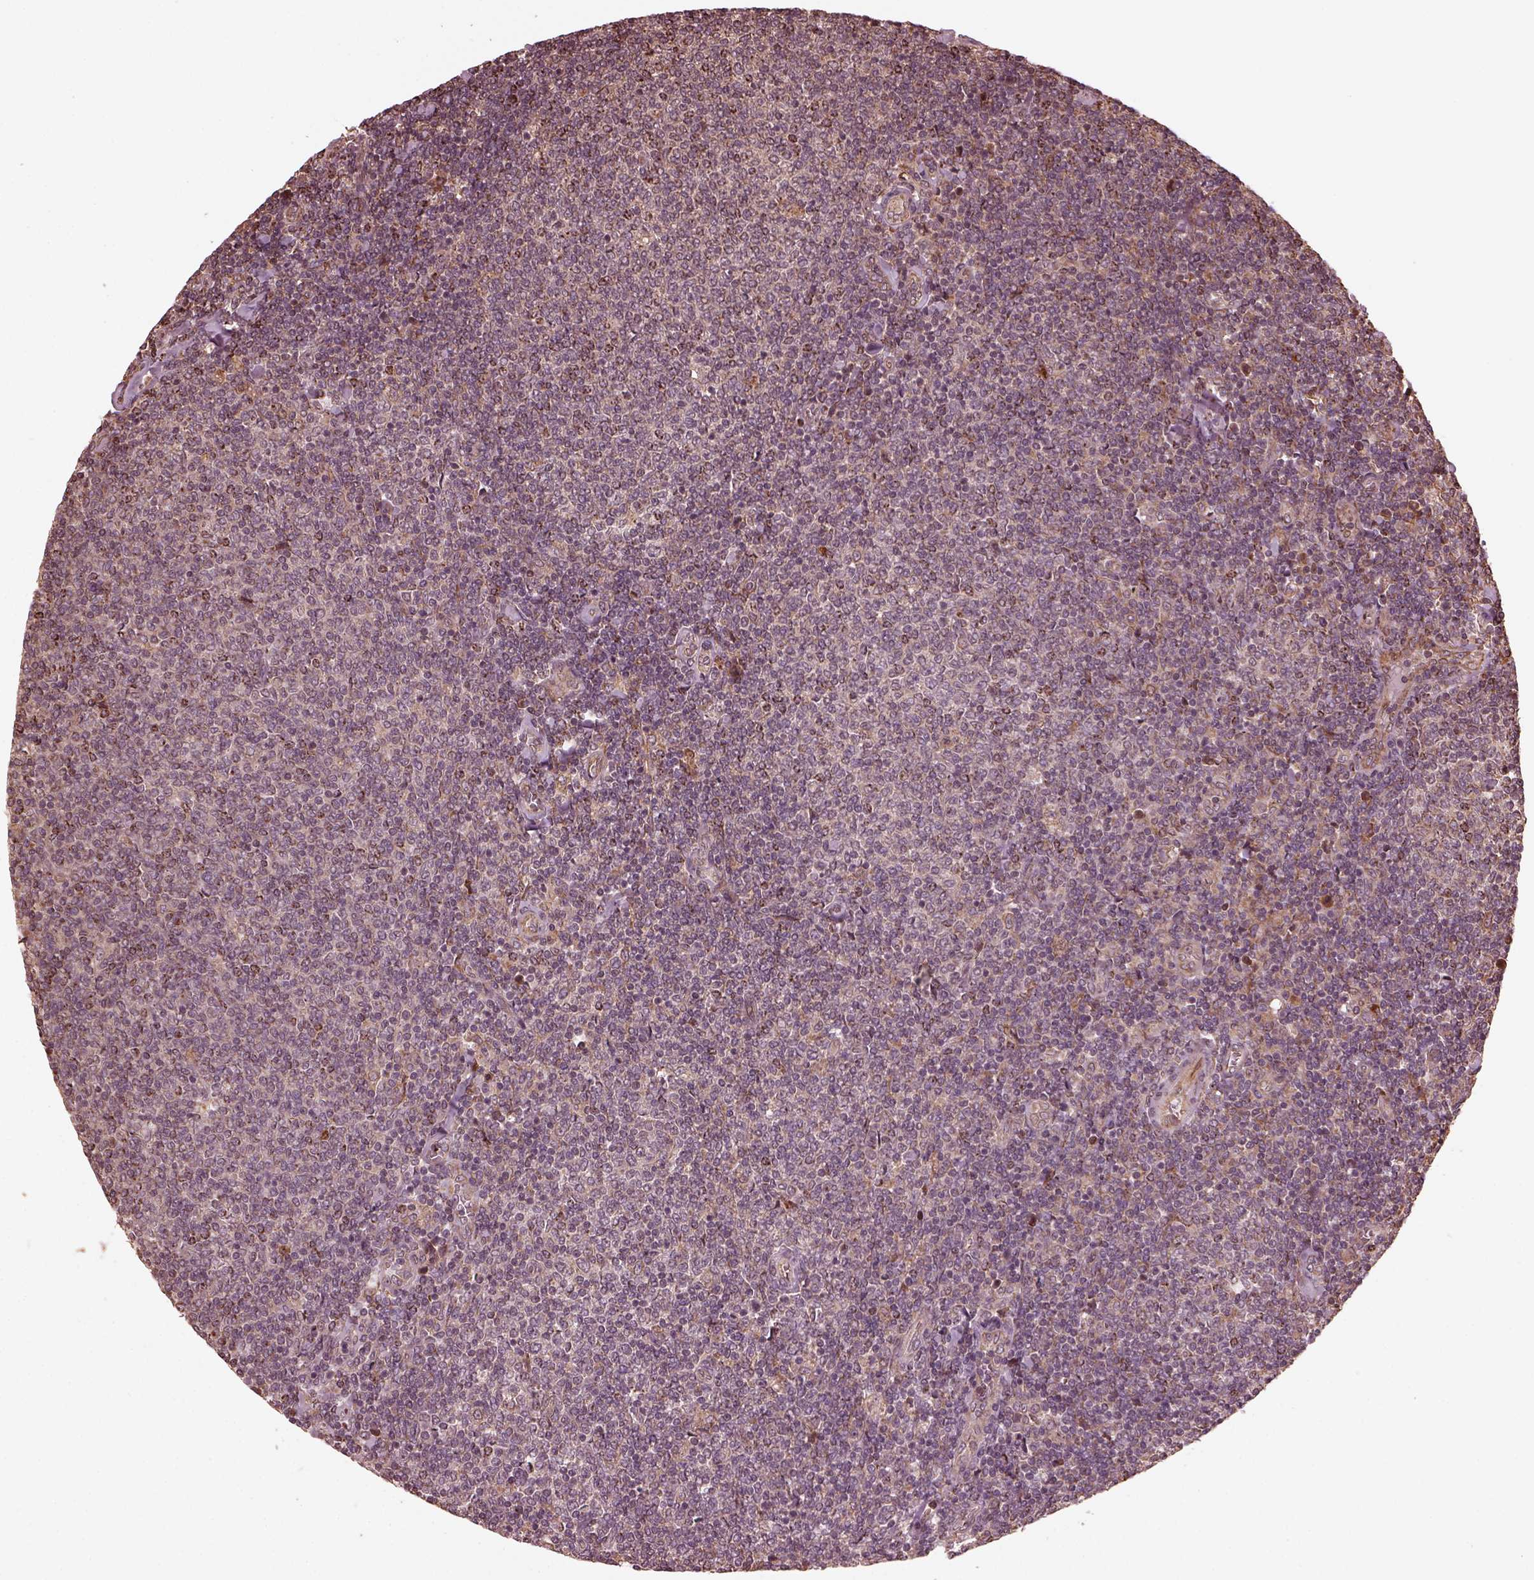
{"staining": {"intensity": "negative", "quantity": "none", "location": "none"}, "tissue": "lymphoma", "cell_type": "Tumor cells", "image_type": "cancer", "snomed": [{"axis": "morphology", "description": "Malignant lymphoma, non-Hodgkin's type, Low grade"}, {"axis": "topography", "description": "Lymph node"}], "caption": "Tumor cells are negative for brown protein staining in malignant lymphoma, non-Hodgkin's type (low-grade). (DAB (3,3'-diaminobenzidine) IHC visualized using brightfield microscopy, high magnification).", "gene": "ZNF292", "patient": {"sex": "male", "age": 52}}